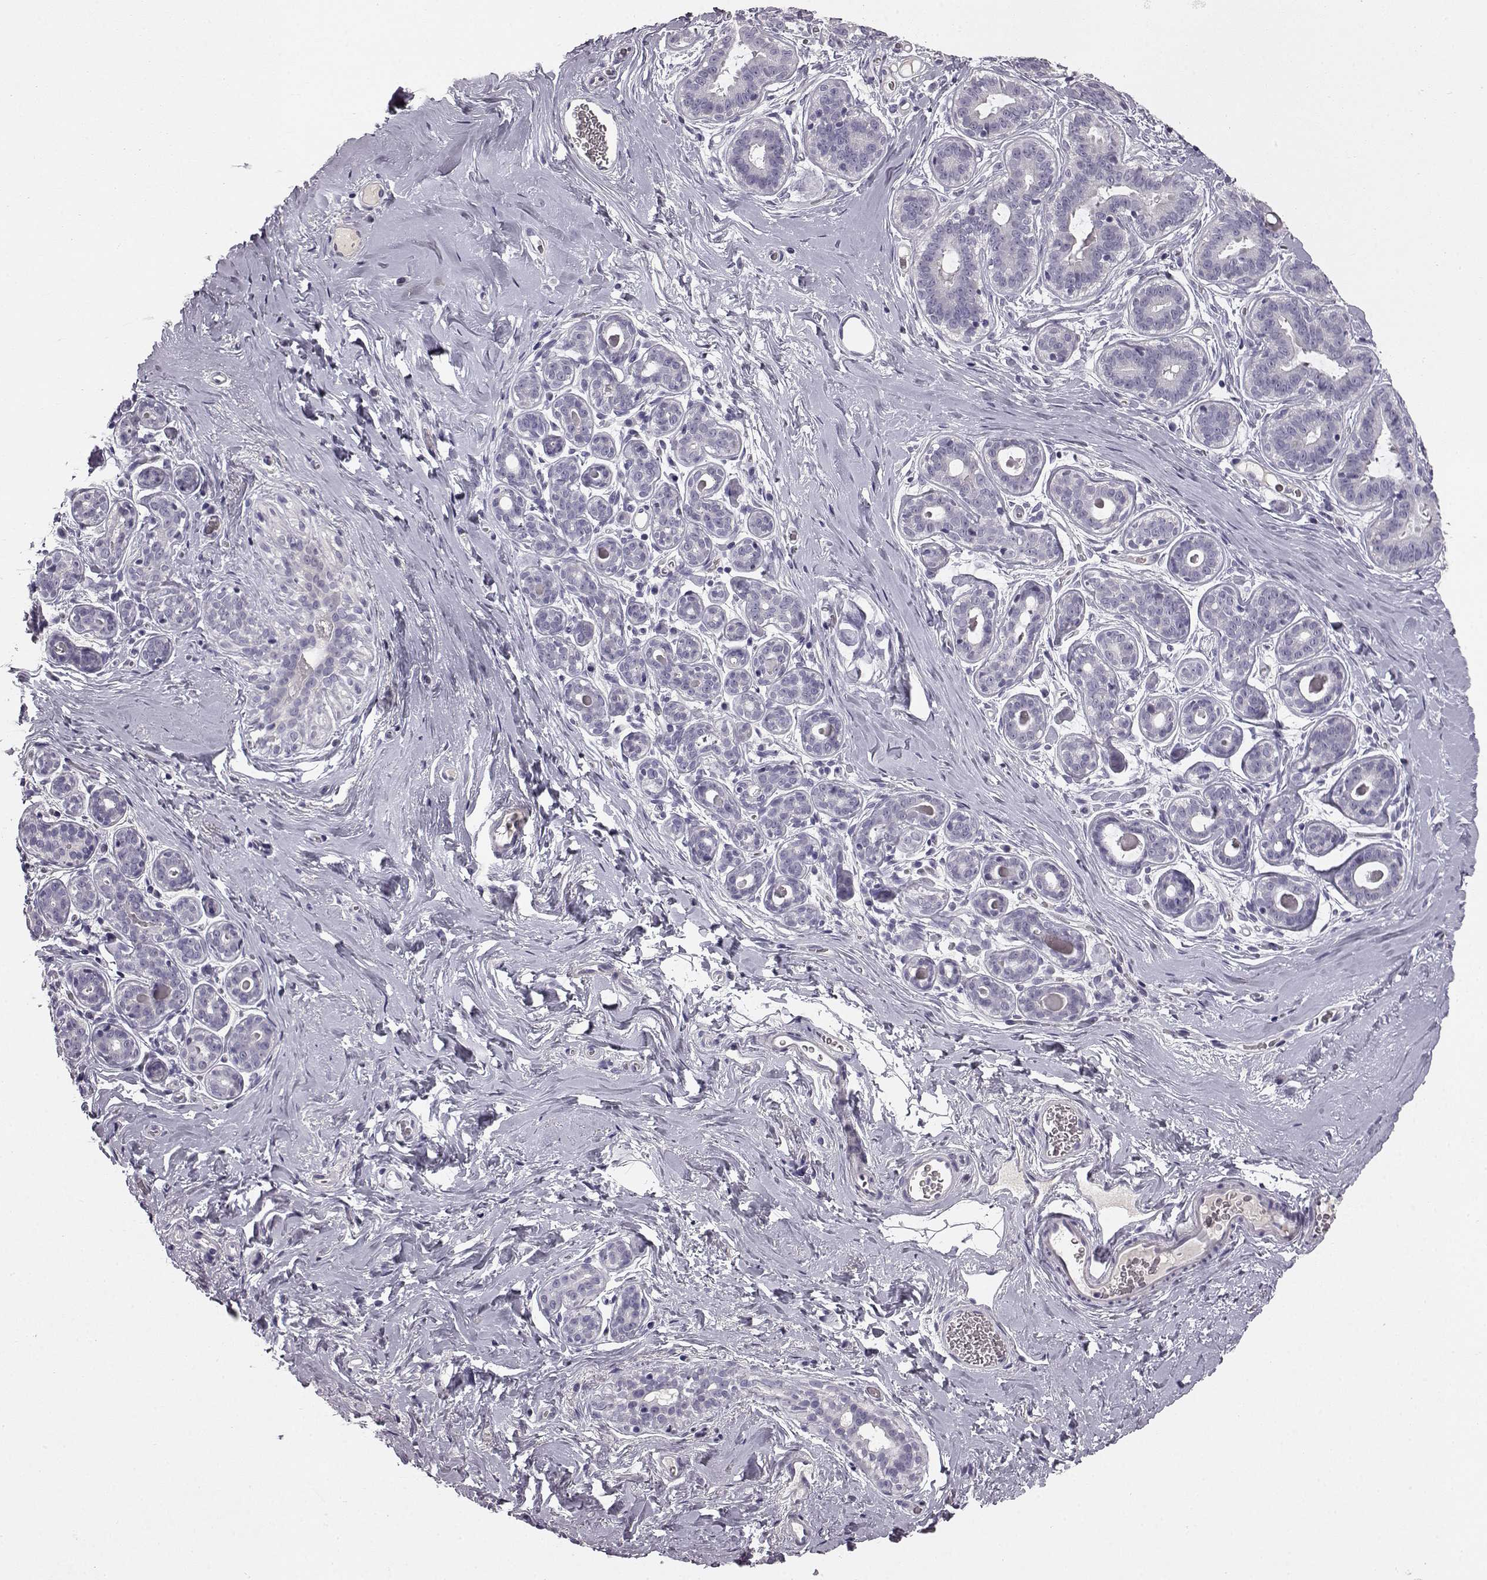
{"staining": {"intensity": "negative", "quantity": "none", "location": "none"}, "tissue": "breast", "cell_type": "Adipocytes", "image_type": "normal", "snomed": [{"axis": "morphology", "description": "Normal tissue, NOS"}, {"axis": "topography", "description": "Skin"}, {"axis": "topography", "description": "Breast"}], "caption": "A high-resolution histopathology image shows immunohistochemistry (IHC) staining of unremarkable breast, which shows no significant positivity in adipocytes.", "gene": "KRT81", "patient": {"sex": "female", "age": 43}}